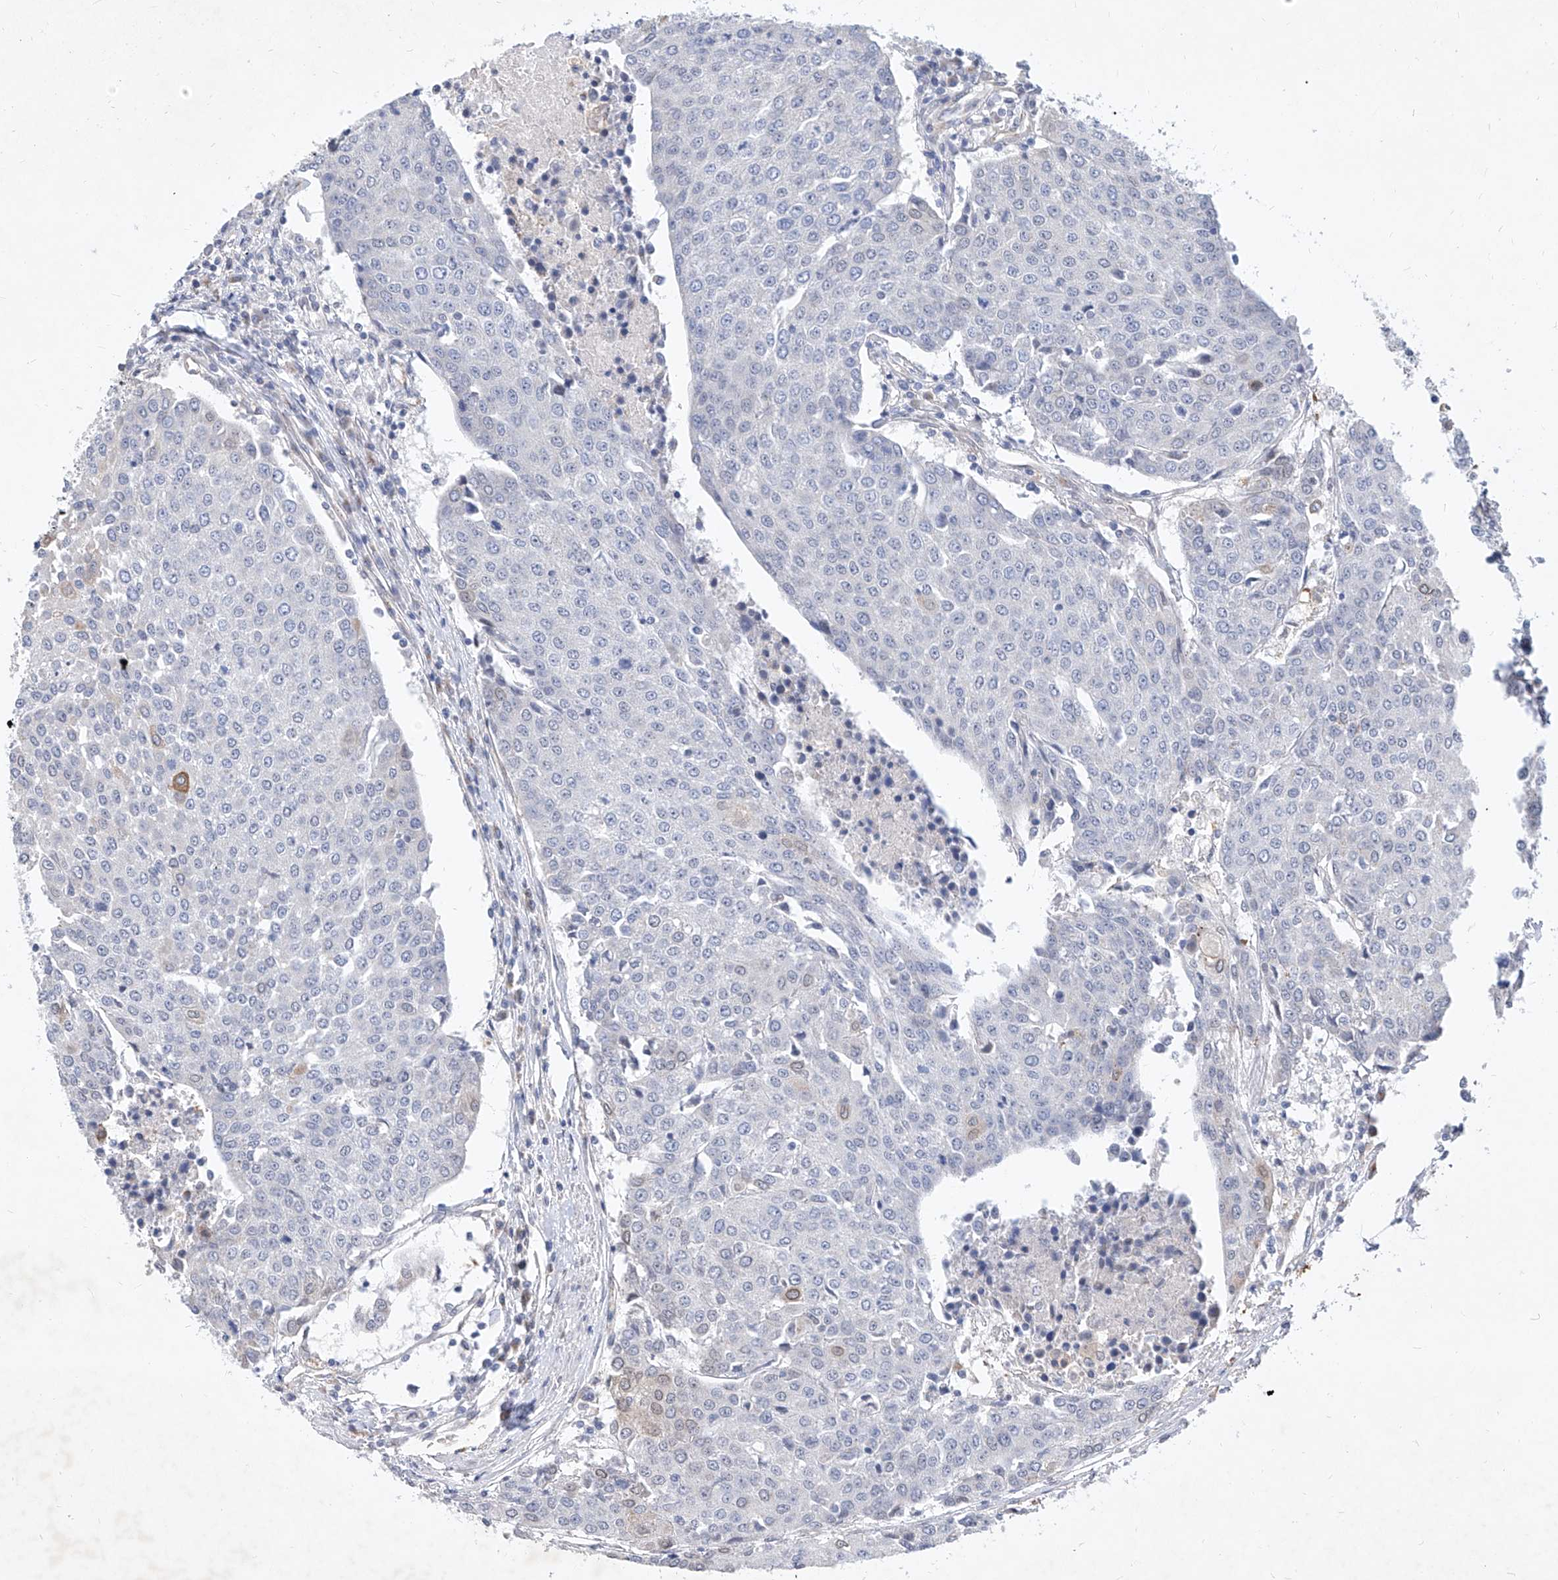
{"staining": {"intensity": "negative", "quantity": "none", "location": "none"}, "tissue": "urothelial cancer", "cell_type": "Tumor cells", "image_type": "cancer", "snomed": [{"axis": "morphology", "description": "Urothelial carcinoma, High grade"}, {"axis": "topography", "description": "Urinary bladder"}], "caption": "Tumor cells are negative for brown protein staining in high-grade urothelial carcinoma.", "gene": "MX2", "patient": {"sex": "female", "age": 85}}